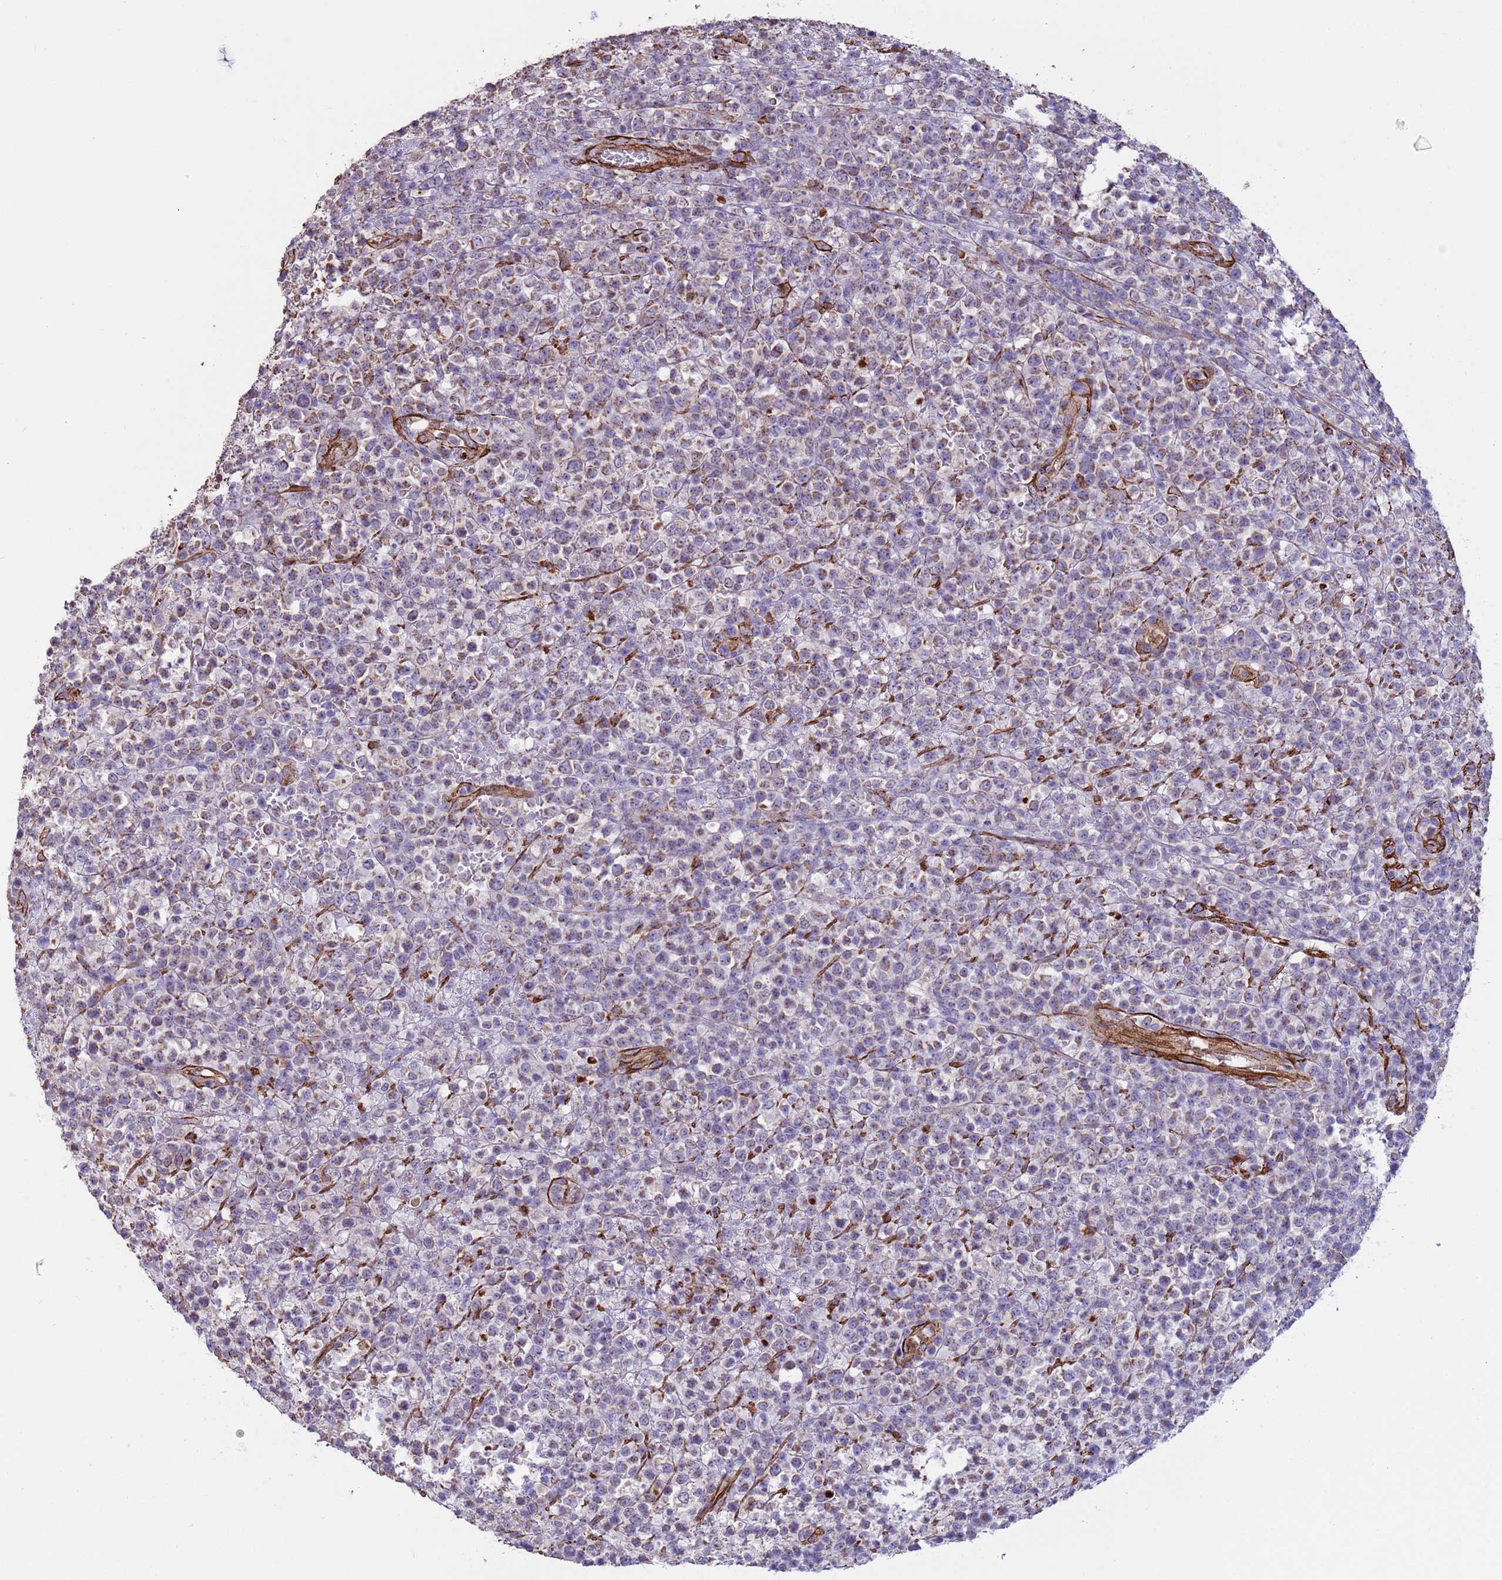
{"staining": {"intensity": "weak", "quantity": "25%-75%", "location": "cytoplasmic/membranous"}, "tissue": "lymphoma", "cell_type": "Tumor cells", "image_type": "cancer", "snomed": [{"axis": "morphology", "description": "Malignant lymphoma, non-Hodgkin's type, High grade"}, {"axis": "topography", "description": "Colon"}], "caption": "This photomicrograph displays immunohistochemistry (IHC) staining of malignant lymphoma, non-Hodgkin's type (high-grade), with low weak cytoplasmic/membranous positivity in about 25%-75% of tumor cells.", "gene": "GASK1A", "patient": {"sex": "female", "age": 53}}